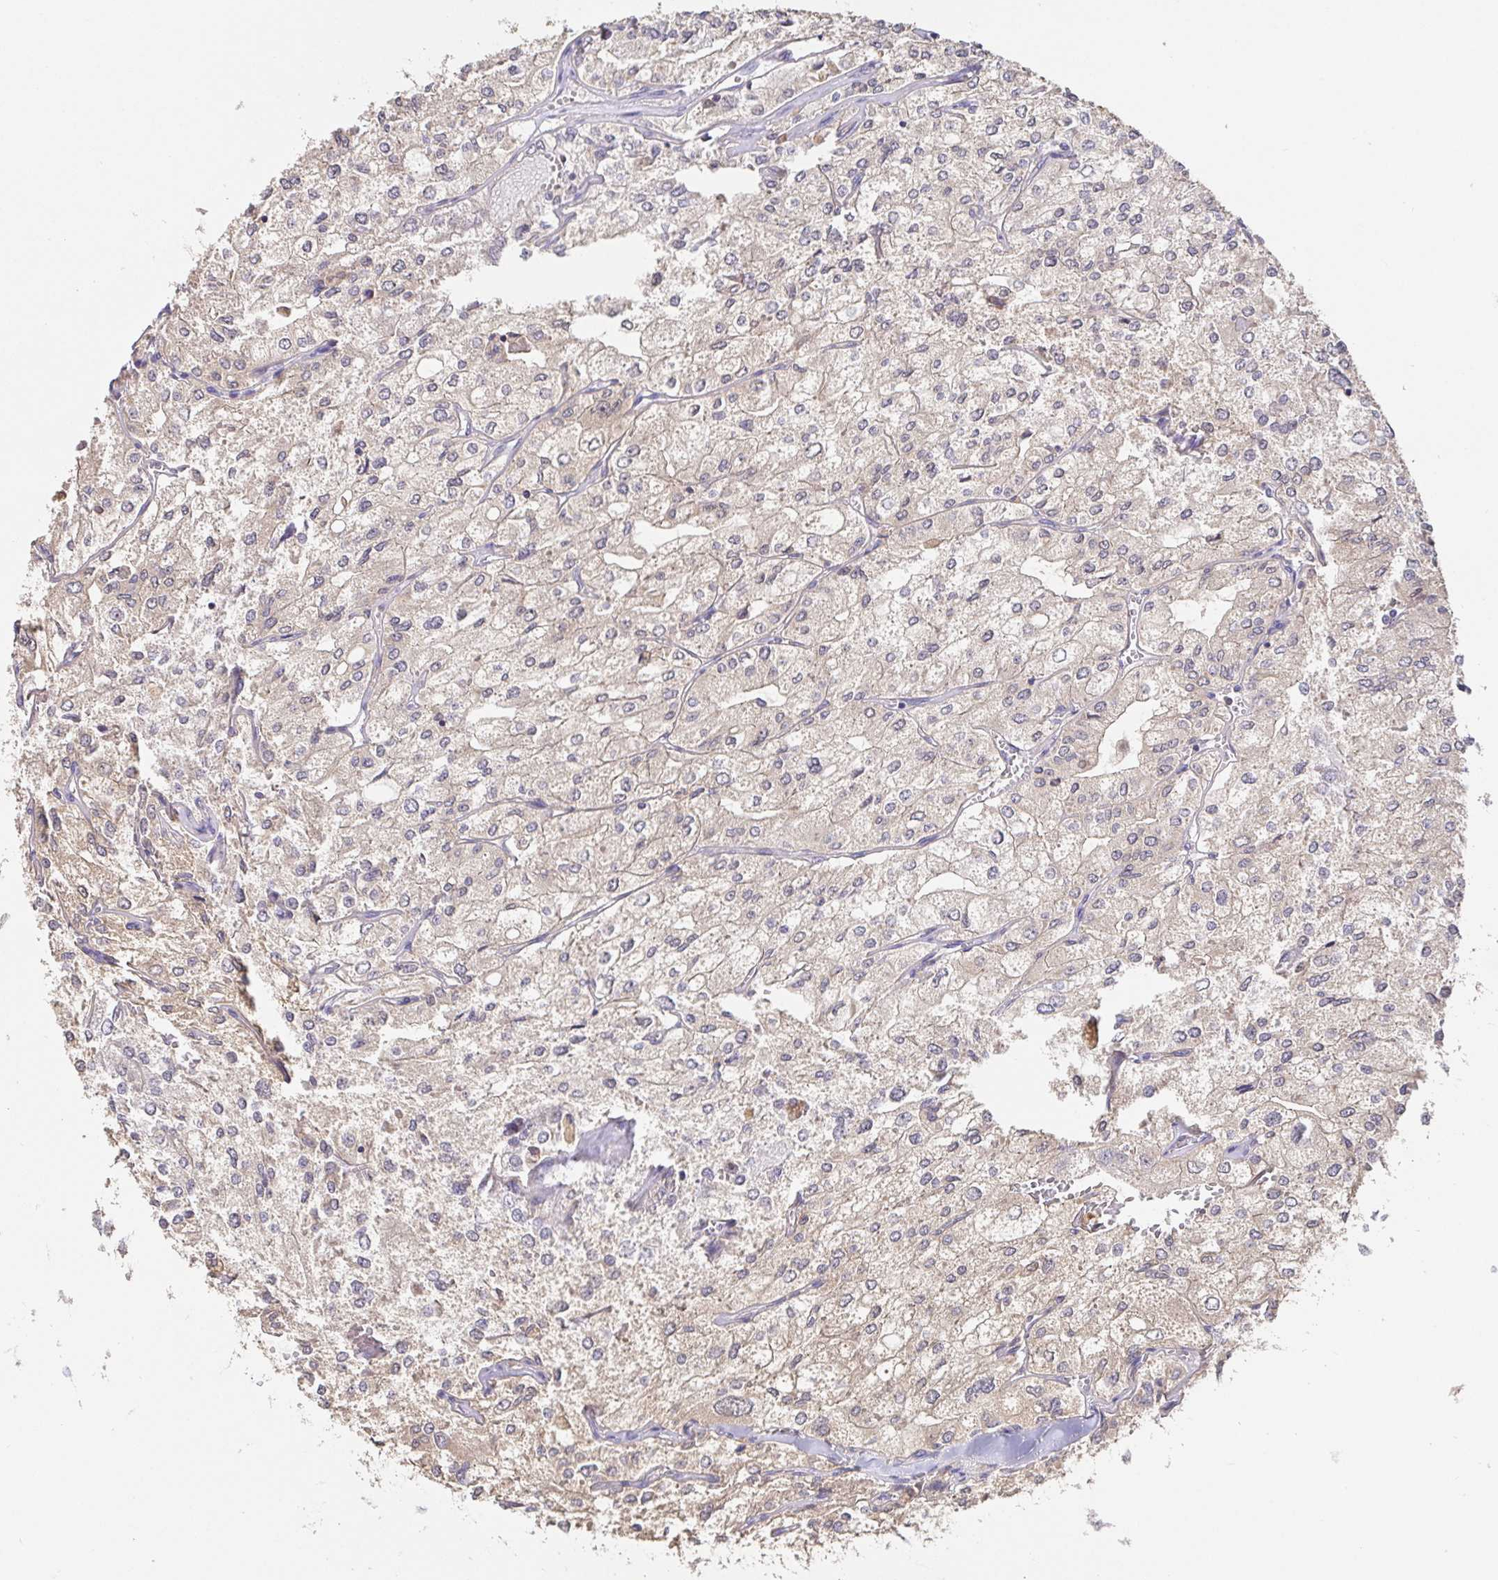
{"staining": {"intensity": "weak", "quantity": "25%-75%", "location": "cytoplasmic/membranous"}, "tissue": "renal cancer", "cell_type": "Tumor cells", "image_type": "cancer", "snomed": [{"axis": "morphology", "description": "Adenocarcinoma, NOS"}, {"axis": "topography", "description": "Kidney"}], "caption": "There is low levels of weak cytoplasmic/membranous staining in tumor cells of adenocarcinoma (renal), as demonstrated by immunohistochemical staining (brown color).", "gene": "HAGH", "patient": {"sex": "female", "age": 70}}